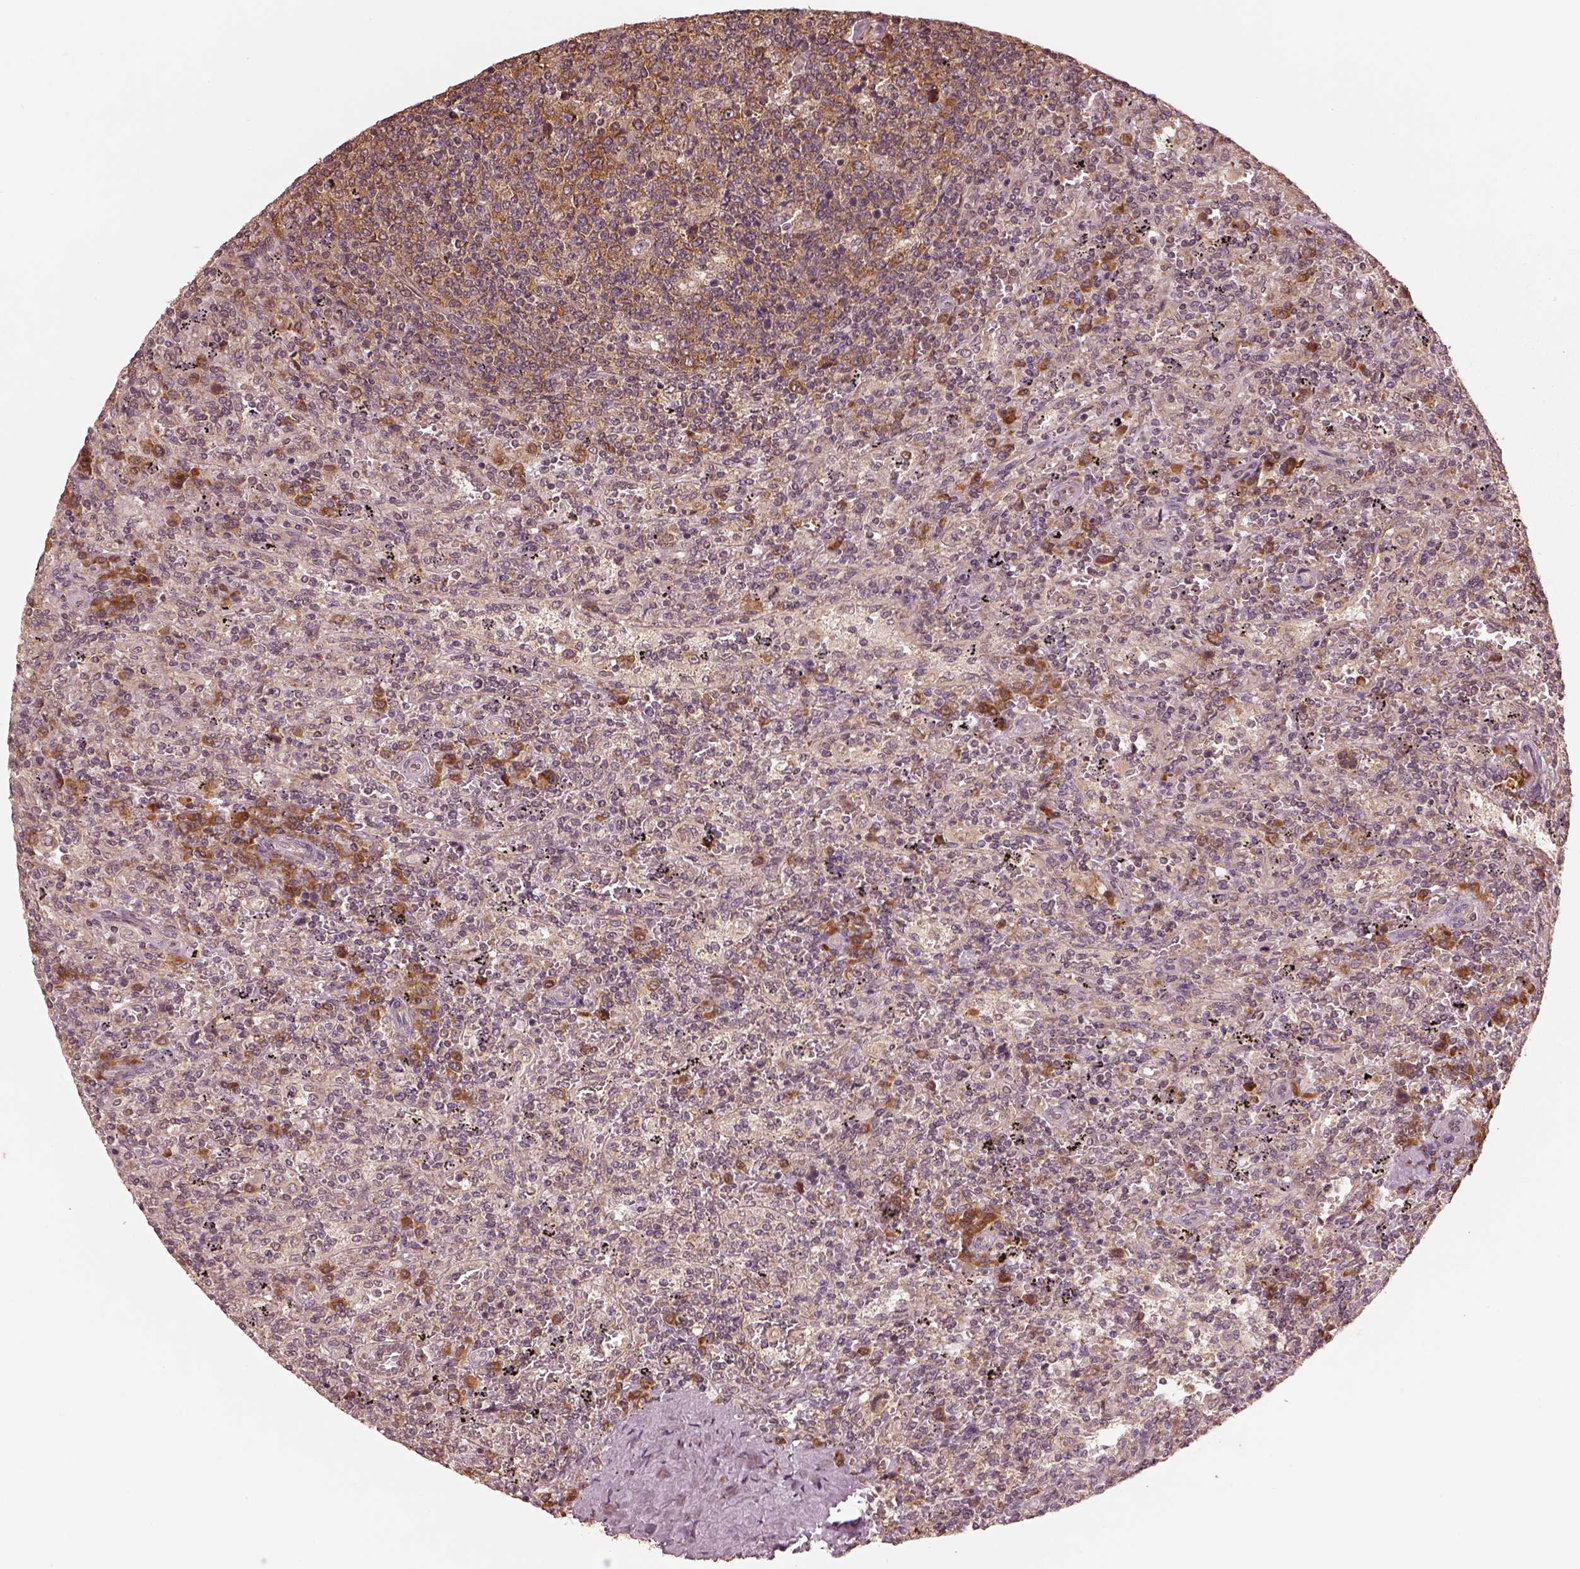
{"staining": {"intensity": "weak", "quantity": "<25%", "location": "cytoplasmic/membranous"}, "tissue": "lymphoma", "cell_type": "Tumor cells", "image_type": "cancer", "snomed": [{"axis": "morphology", "description": "Malignant lymphoma, non-Hodgkin's type, Low grade"}, {"axis": "topography", "description": "Spleen"}], "caption": "Immunohistochemistry (IHC) histopathology image of human lymphoma stained for a protein (brown), which reveals no expression in tumor cells. Nuclei are stained in blue.", "gene": "RPS5", "patient": {"sex": "male", "age": 62}}